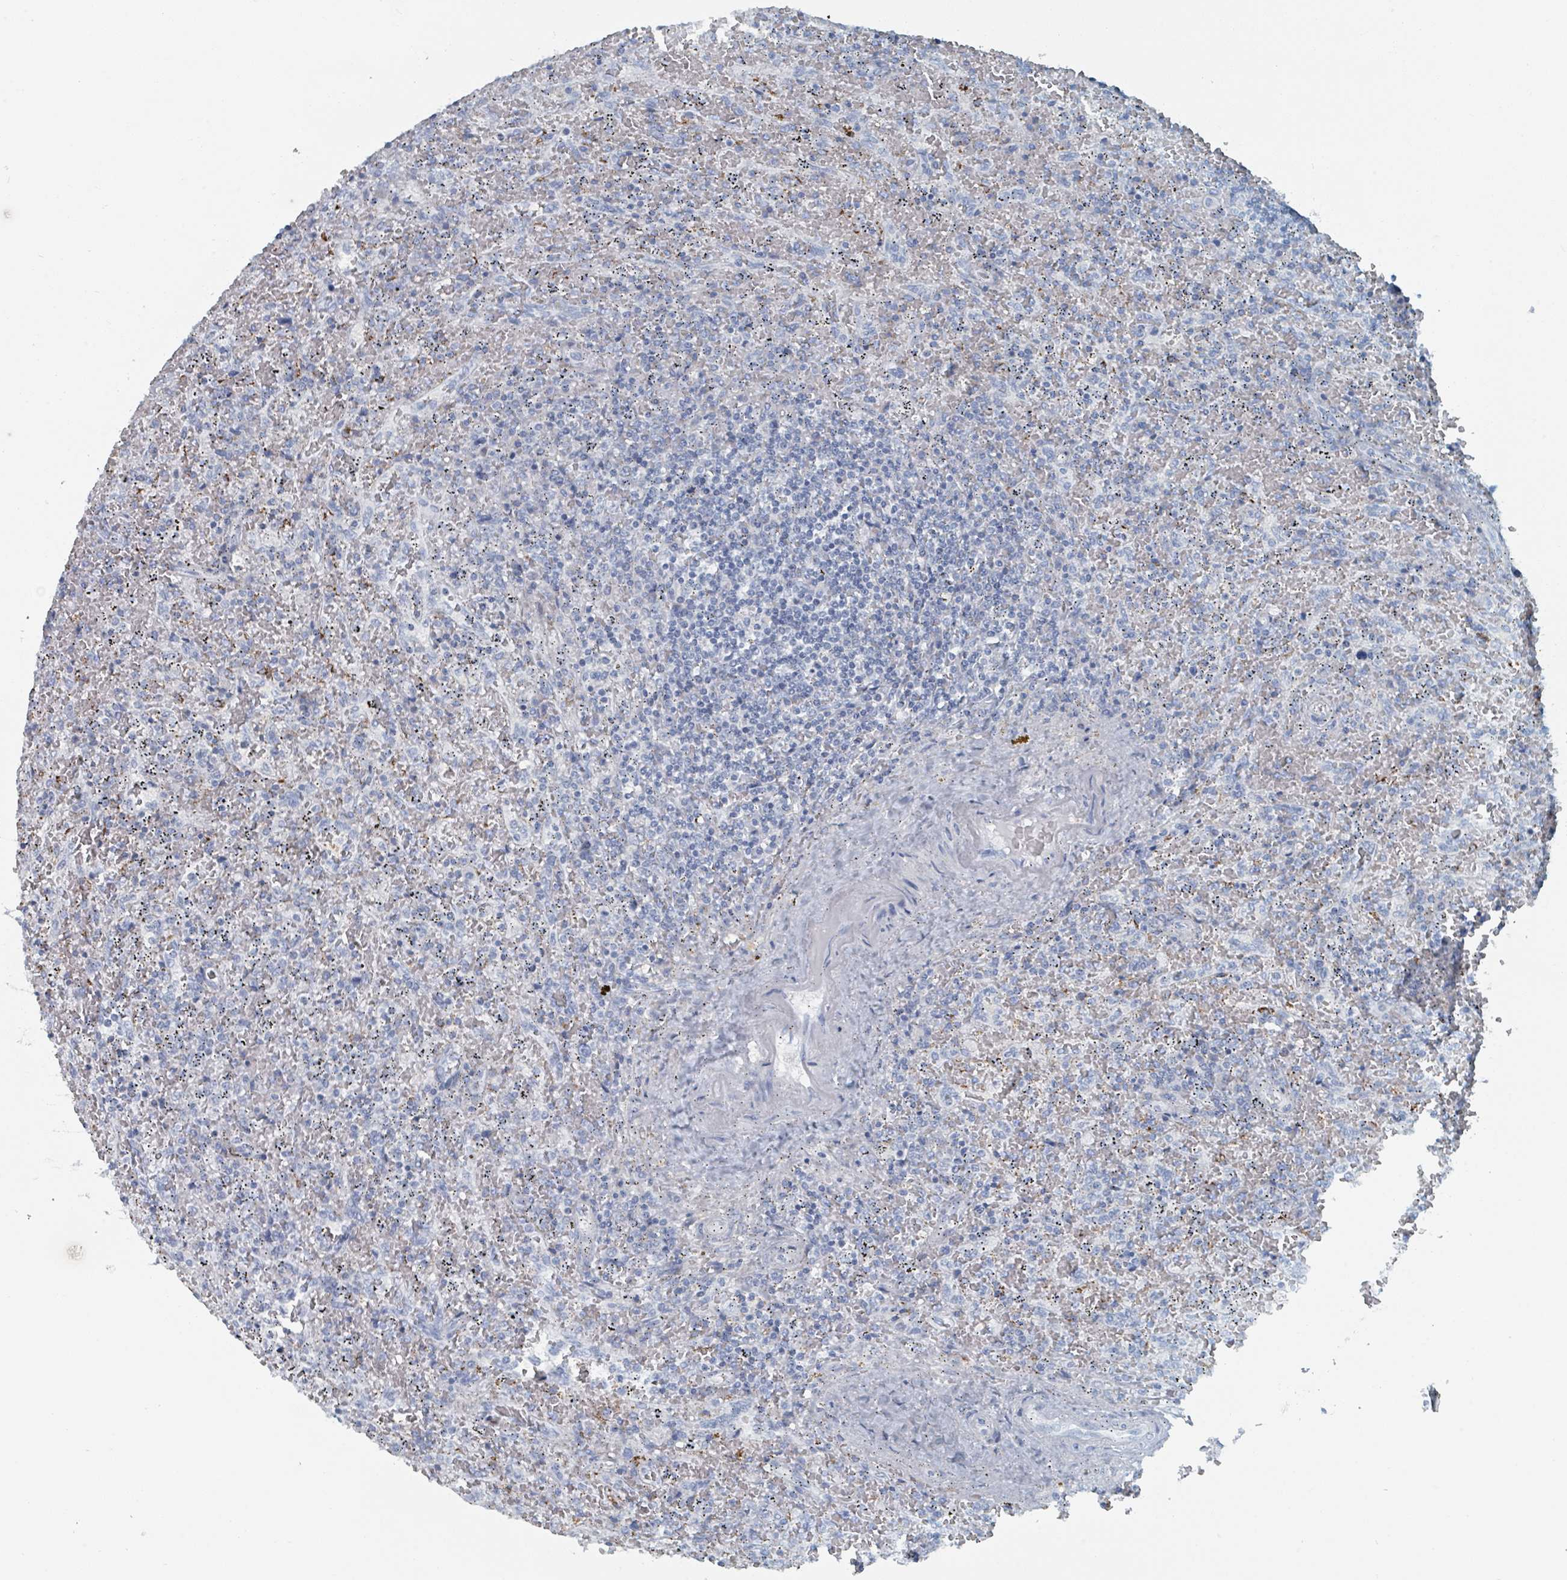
{"staining": {"intensity": "negative", "quantity": "none", "location": "none"}, "tissue": "lymphoma", "cell_type": "Tumor cells", "image_type": "cancer", "snomed": [{"axis": "morphology", "description": "Malignant lymphoma, non-Hodgkin's type, Low grade"}, {"axis": "topography", "description": "Spleen"}], "caption": "This is a micrograph of immunohistochemistry staining of low-grade malignant lymphoma, non-Hodgkin's type, which shows no staining in tumor cells. Brightfield microscopy of IHC stained with DAB (3,3'-diaminobenzidine) (brown) and hematoxylin (blue), captured at high magnification.", "gene": "GAMT", "patient": {"sex": "female", "age": 64}}